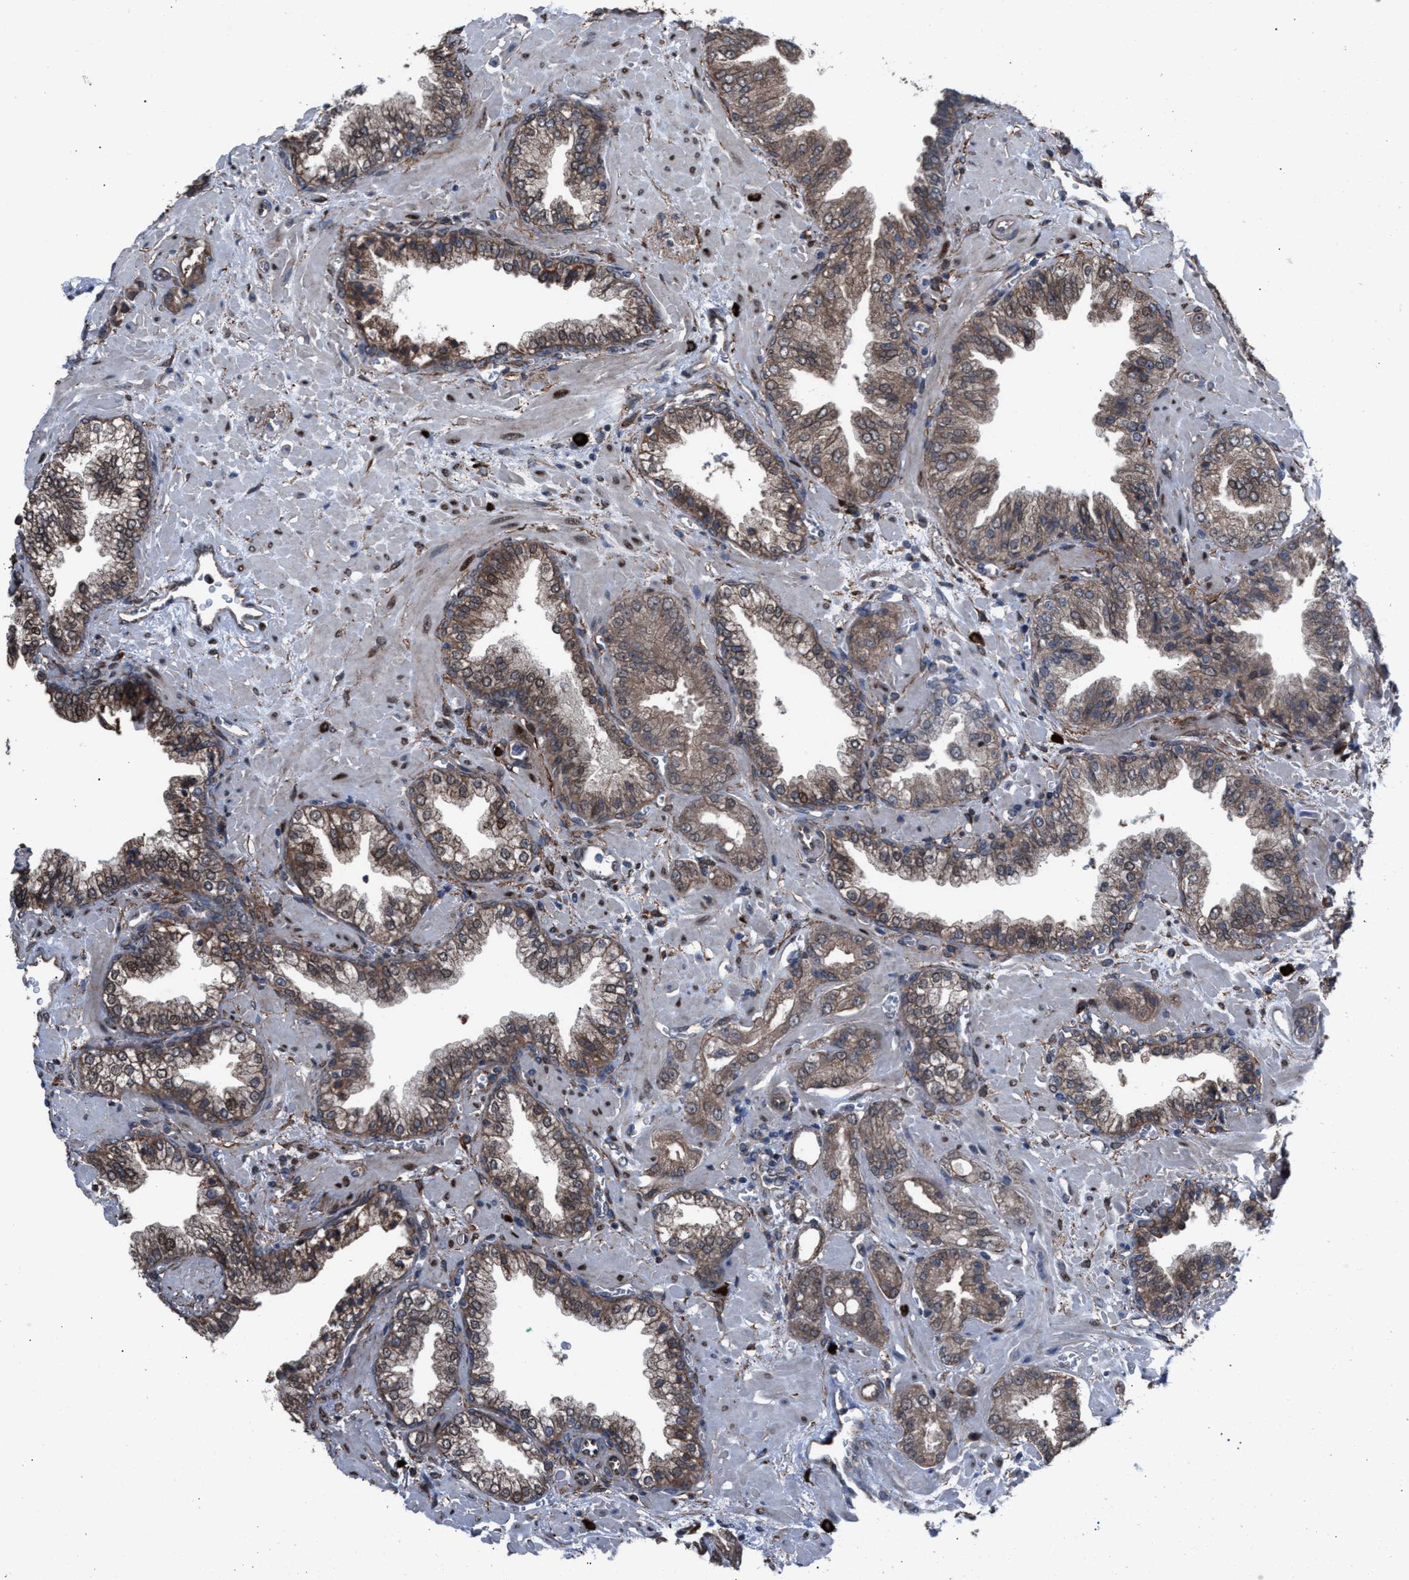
{"staining": {"intensity": "moderate", "quantity": ">75%", "location": "cytoplasmic/membranous"}, "tissue": "prostate cancer", "cell_type": "Tumor cells", "image_type": "cancer", "snomed": [{"axis": "morphology", "description": "Adenocarcinoma, Low grade"}, {"axis": "topography", "description": "Prostate"}], "caption": "The photomicrograph shows staining of prostate adenocarcinoma (low-grade), revealing moderate cytoplasmic/membranous protein expression (brown color) within tumor cells. (DAB (3,3'-diaminobenzidine) IHC with brightfield microscopy, high magnification).", "gene": "TP53BP2", "patient": {"sex": "male", "age": 71}}